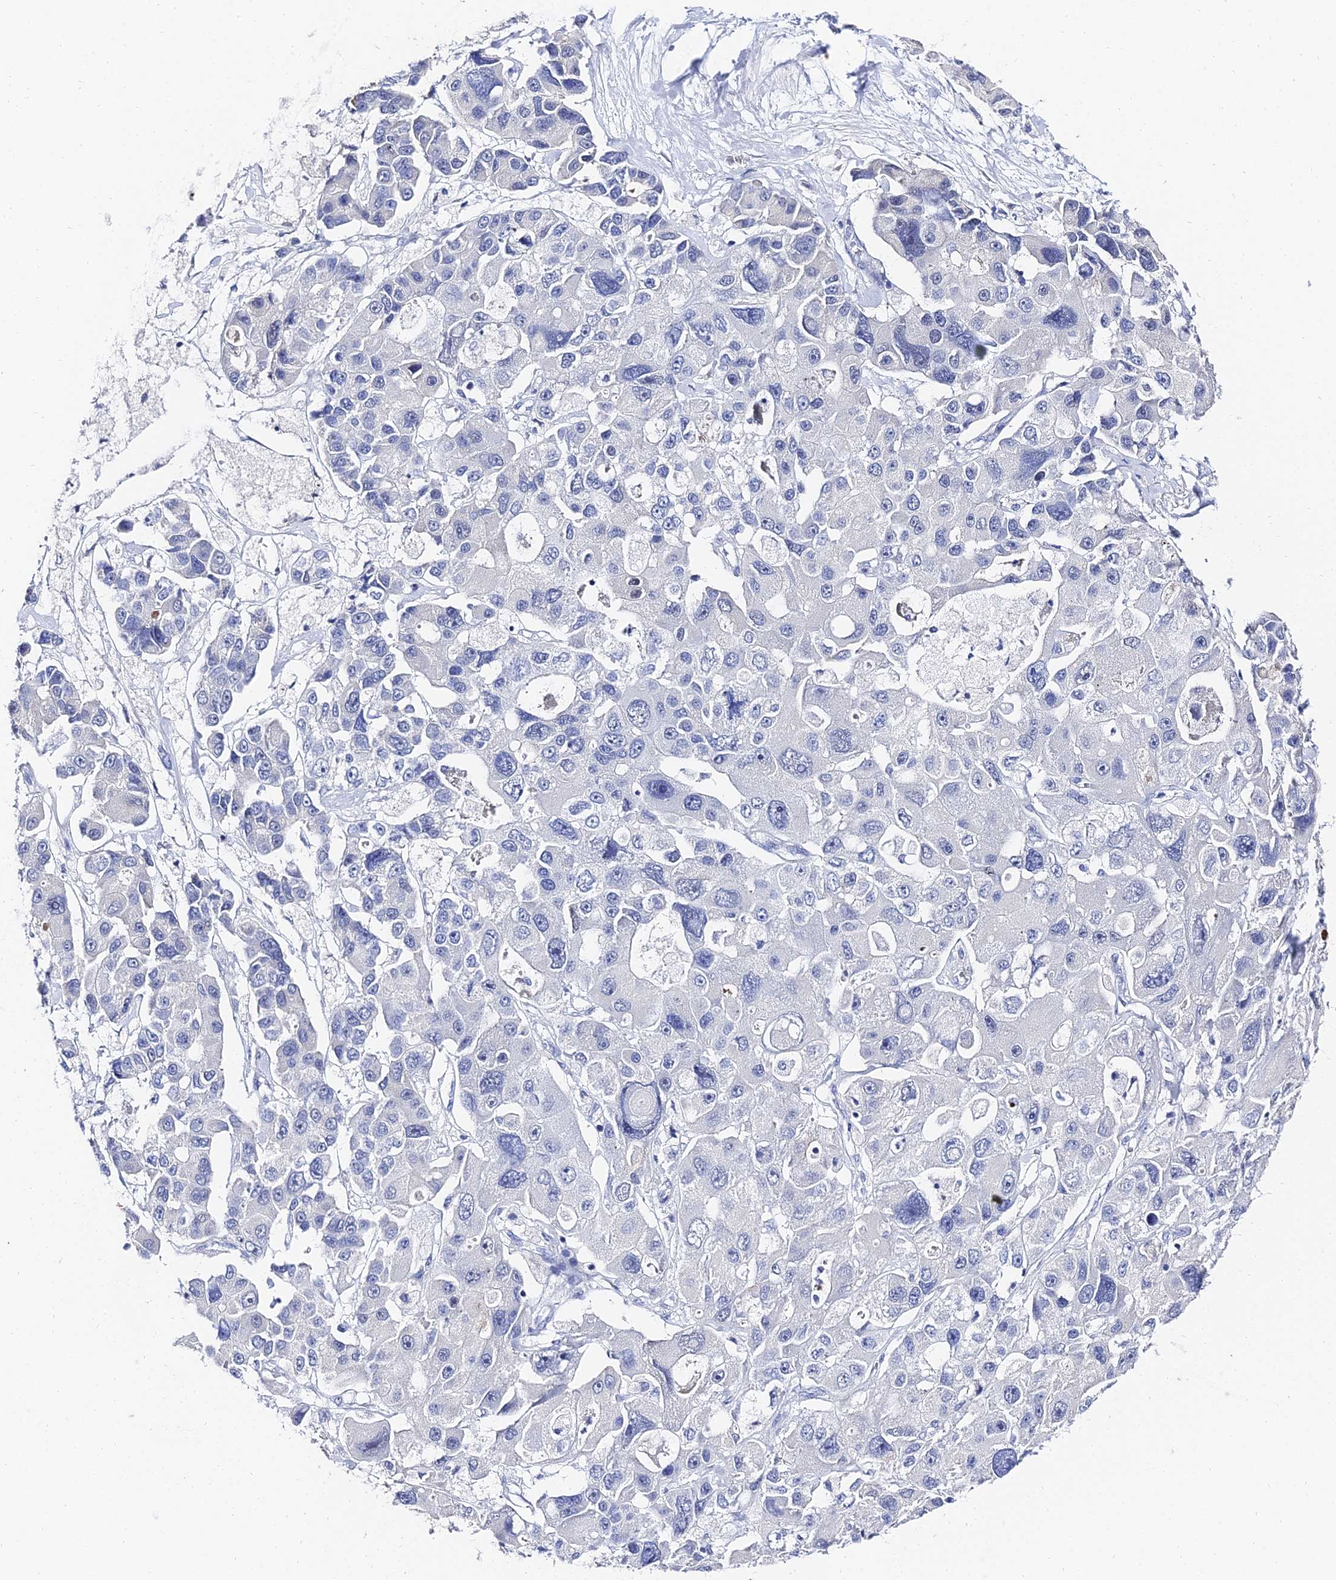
{"staining": {"intensity": "negative", "quantity": "none", "location": "none"}, "tissue": "lung cancer", "cell_type": "Tumor cells", "image_type": "cancer", "snomed": [{"axis": "morphology", "description": "Adenocarcinoma, NOS"}, {"axis": "topography", "description": "Lung"}], "caption": "This is an immunohistochemistry histopathology image of human lung cancer. There is no expression in tumor cells.", "gene": "KRT17", "patient": {"sex": "female", "age": 54}}